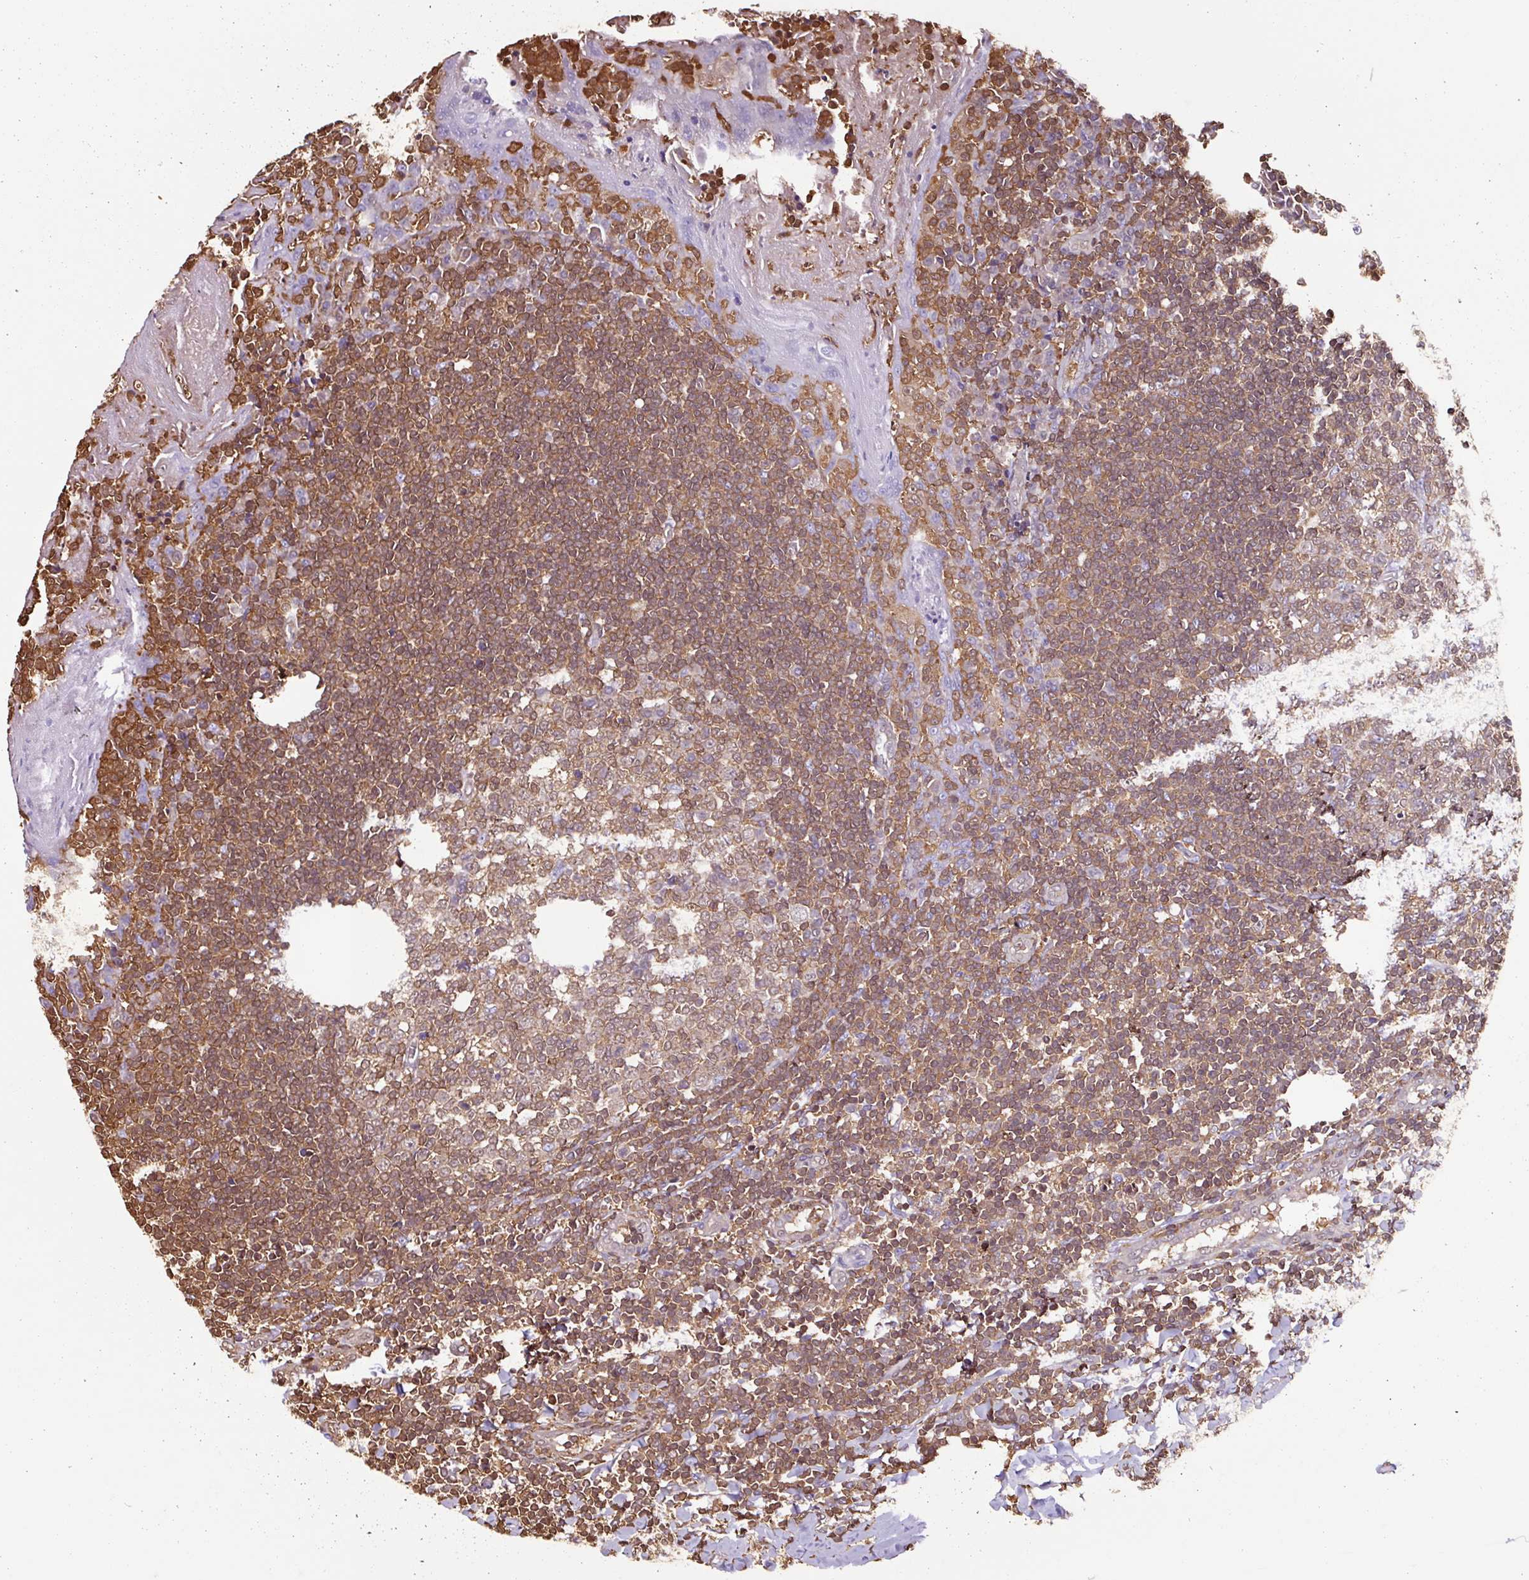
{"staining": {"intensity": "moderate", "quantity": "25%-75%", "location": "cytoplasmic/membranous,nuclear"}, "tissue": "tonsil", "cell_type": "Germinal center cells", "image_type": "normal", "snomed": [{"axis": "morphology", "description": "Normal tissue, NOS"}, {"axis": "topography", "description": "Tonsil"}], "caption": "IHC staining of normal tonsil, which exhibits medium levels of moderate cytoplasmic/membranous,nuclear positivity in approximately 25%-75% of germinal center cells indicating moderate cytoplasmic/membranous,nuclear protein expression. The staining was performed using DAB (3,3'-diaminobenzidine) (brown) for protein detection and nuclei were counterstained in hematoxylin (blue).", "gene": "ARHGDIB", "patient": {"sex": "male", "age": 27}}